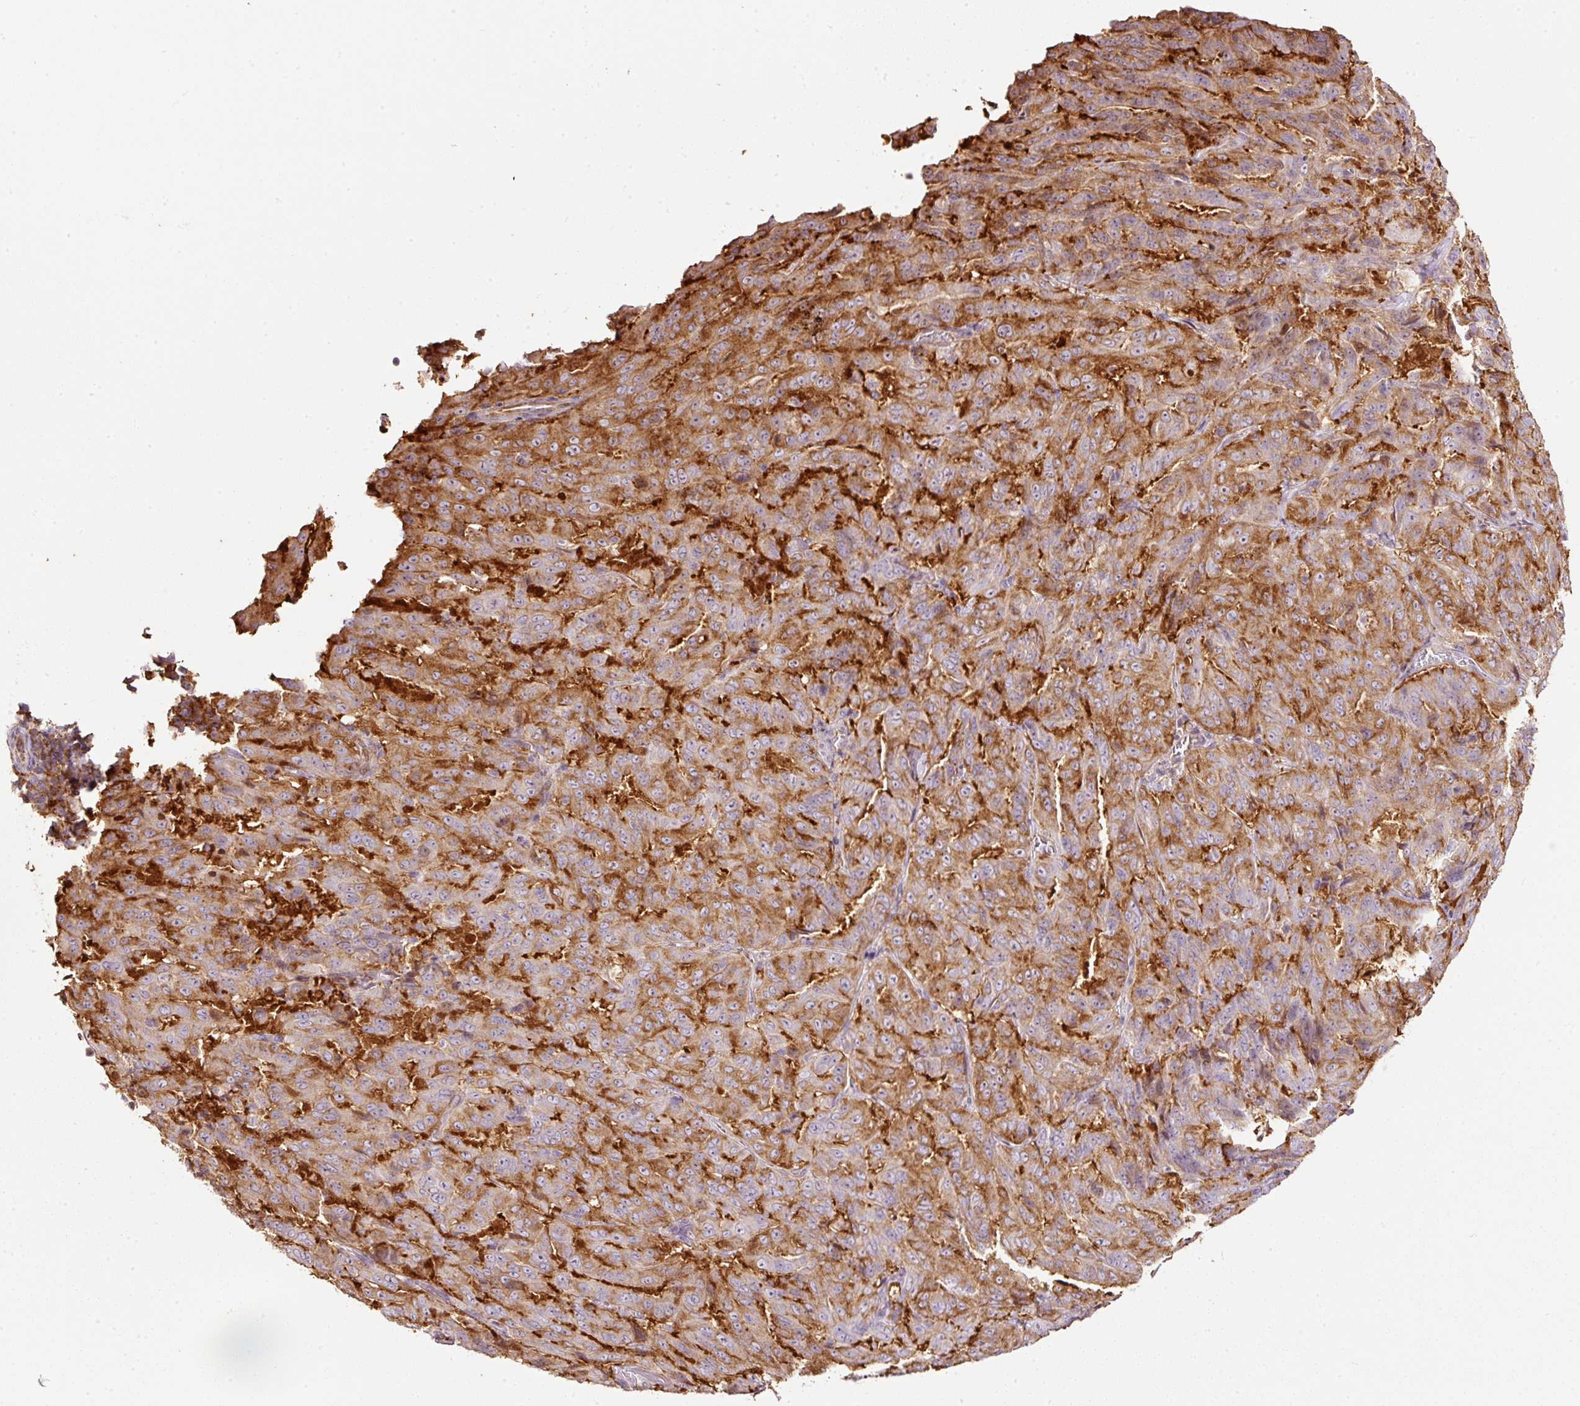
{"staining": {"intensity": "moderate", "quantity": ">75%", "location": "cytoplasmic/membranous"}, "tissue": "pancreatic cancer", "cell_type": "Tumor cells", "image_type": "cancer", "snomed": [{"axis": "morphology", "description": "Adenocarcinoma, NOS"}, {"axis": "topography", "description": "Pancreas"}], "caption": "A brown stain highlights moderate cytoplasmic/membranous positivity of a protein in human pancreatic cancer tumor cells.", "gene": "SCNM1", "patient": {"sex": "male", "age": 63}}